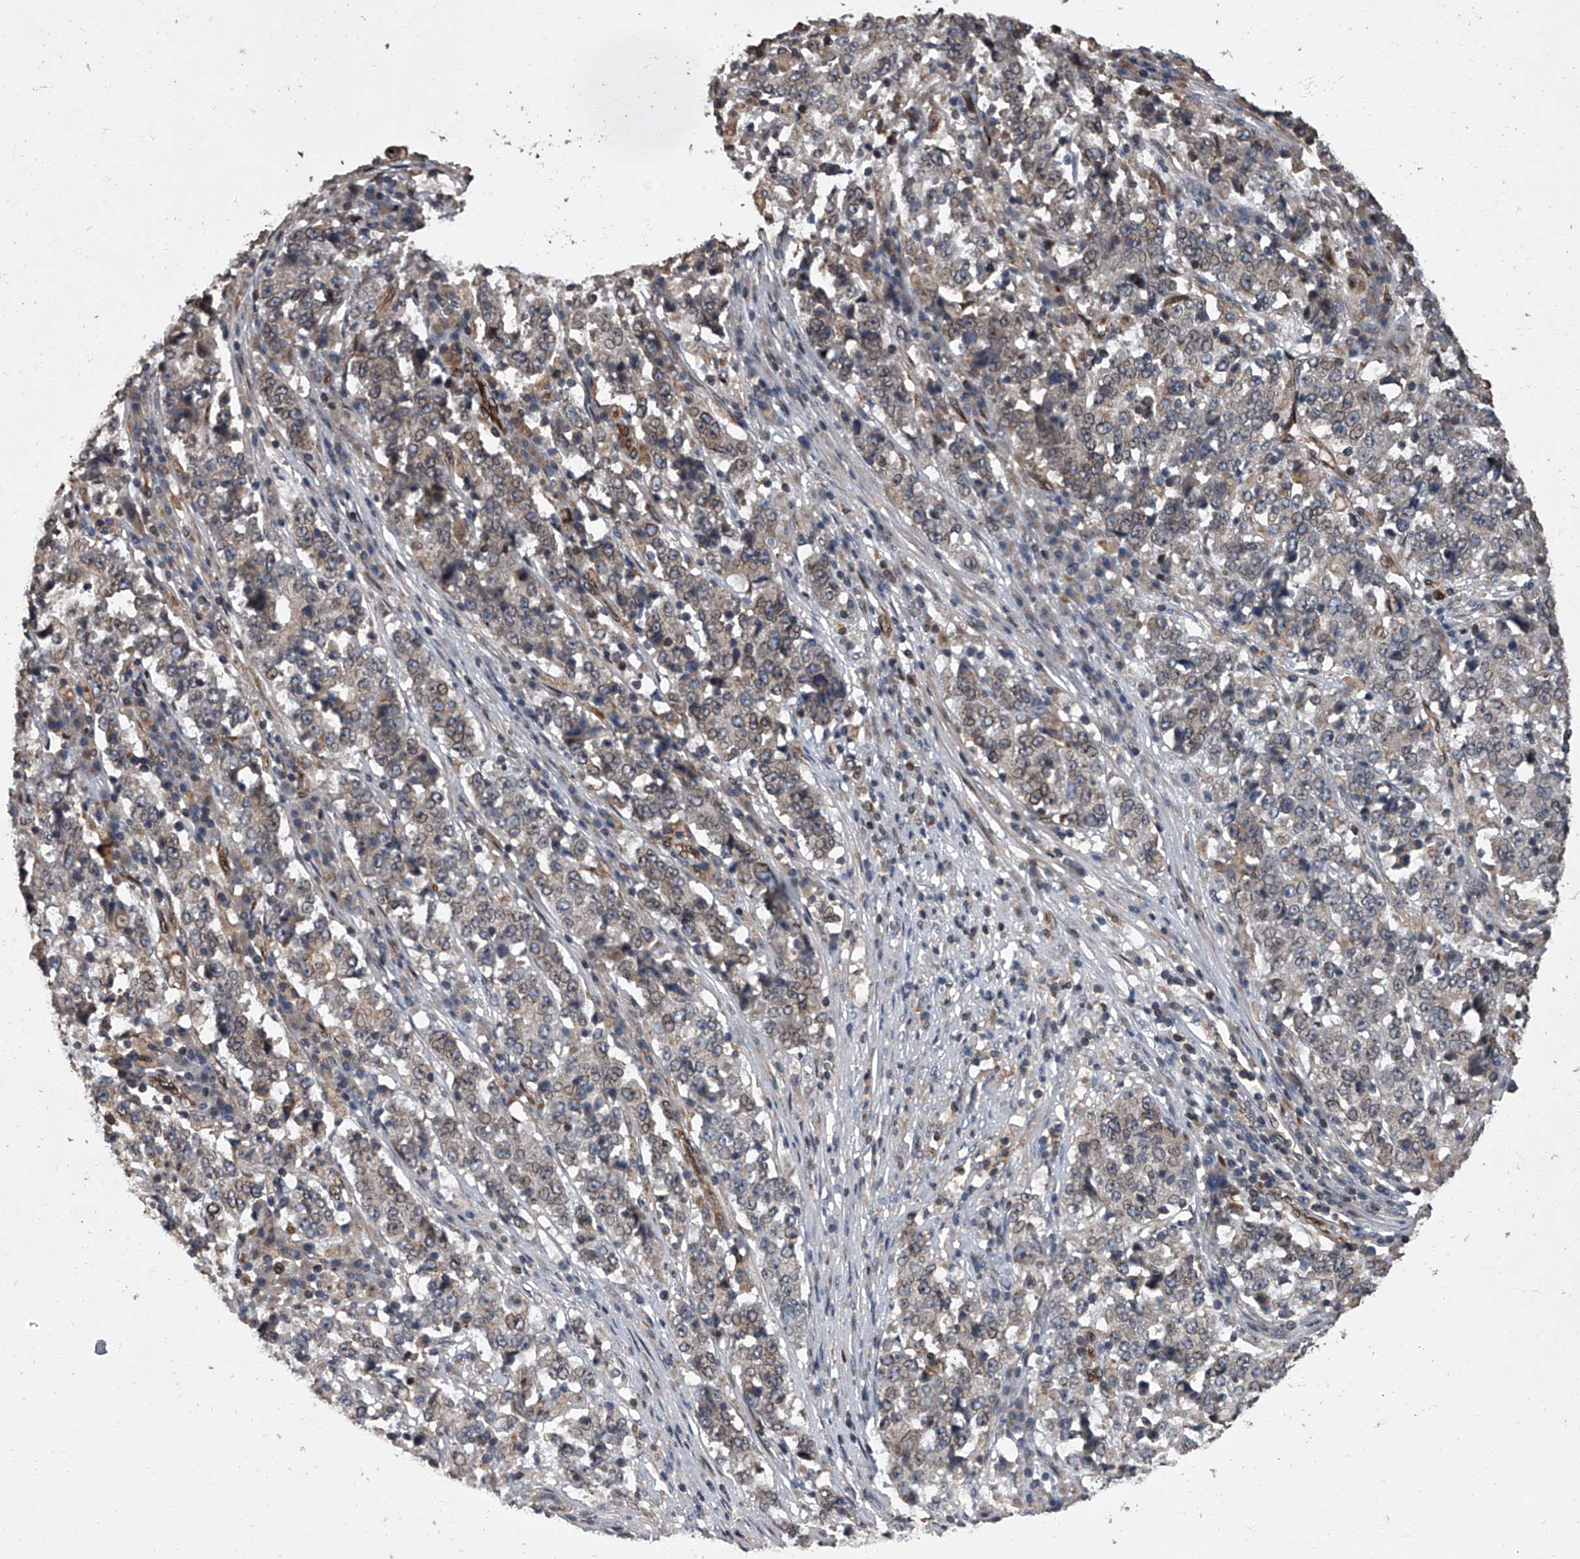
{"staining": {"intensity": "weak", "quantity": "<25%", "location": "cytoplasmic/membranous,nuclear"}, "tissue": "stomach cancer", "cell_type": "Tumor cells", "image_type": "cancer", "snomed": [{"axis": "morphology", "description": "Adenocarcinoma, NOS"}, {"axis": "topography", "description": "Stomach"}], "caption": "DAB (3,3'-diaminobenzidine) immunohistochemical staining of human stomach cancer reveals no significant positivity in tumor cells.", "gene": "LRRC8C", "patient": {"sex": "male", "age": 59}}